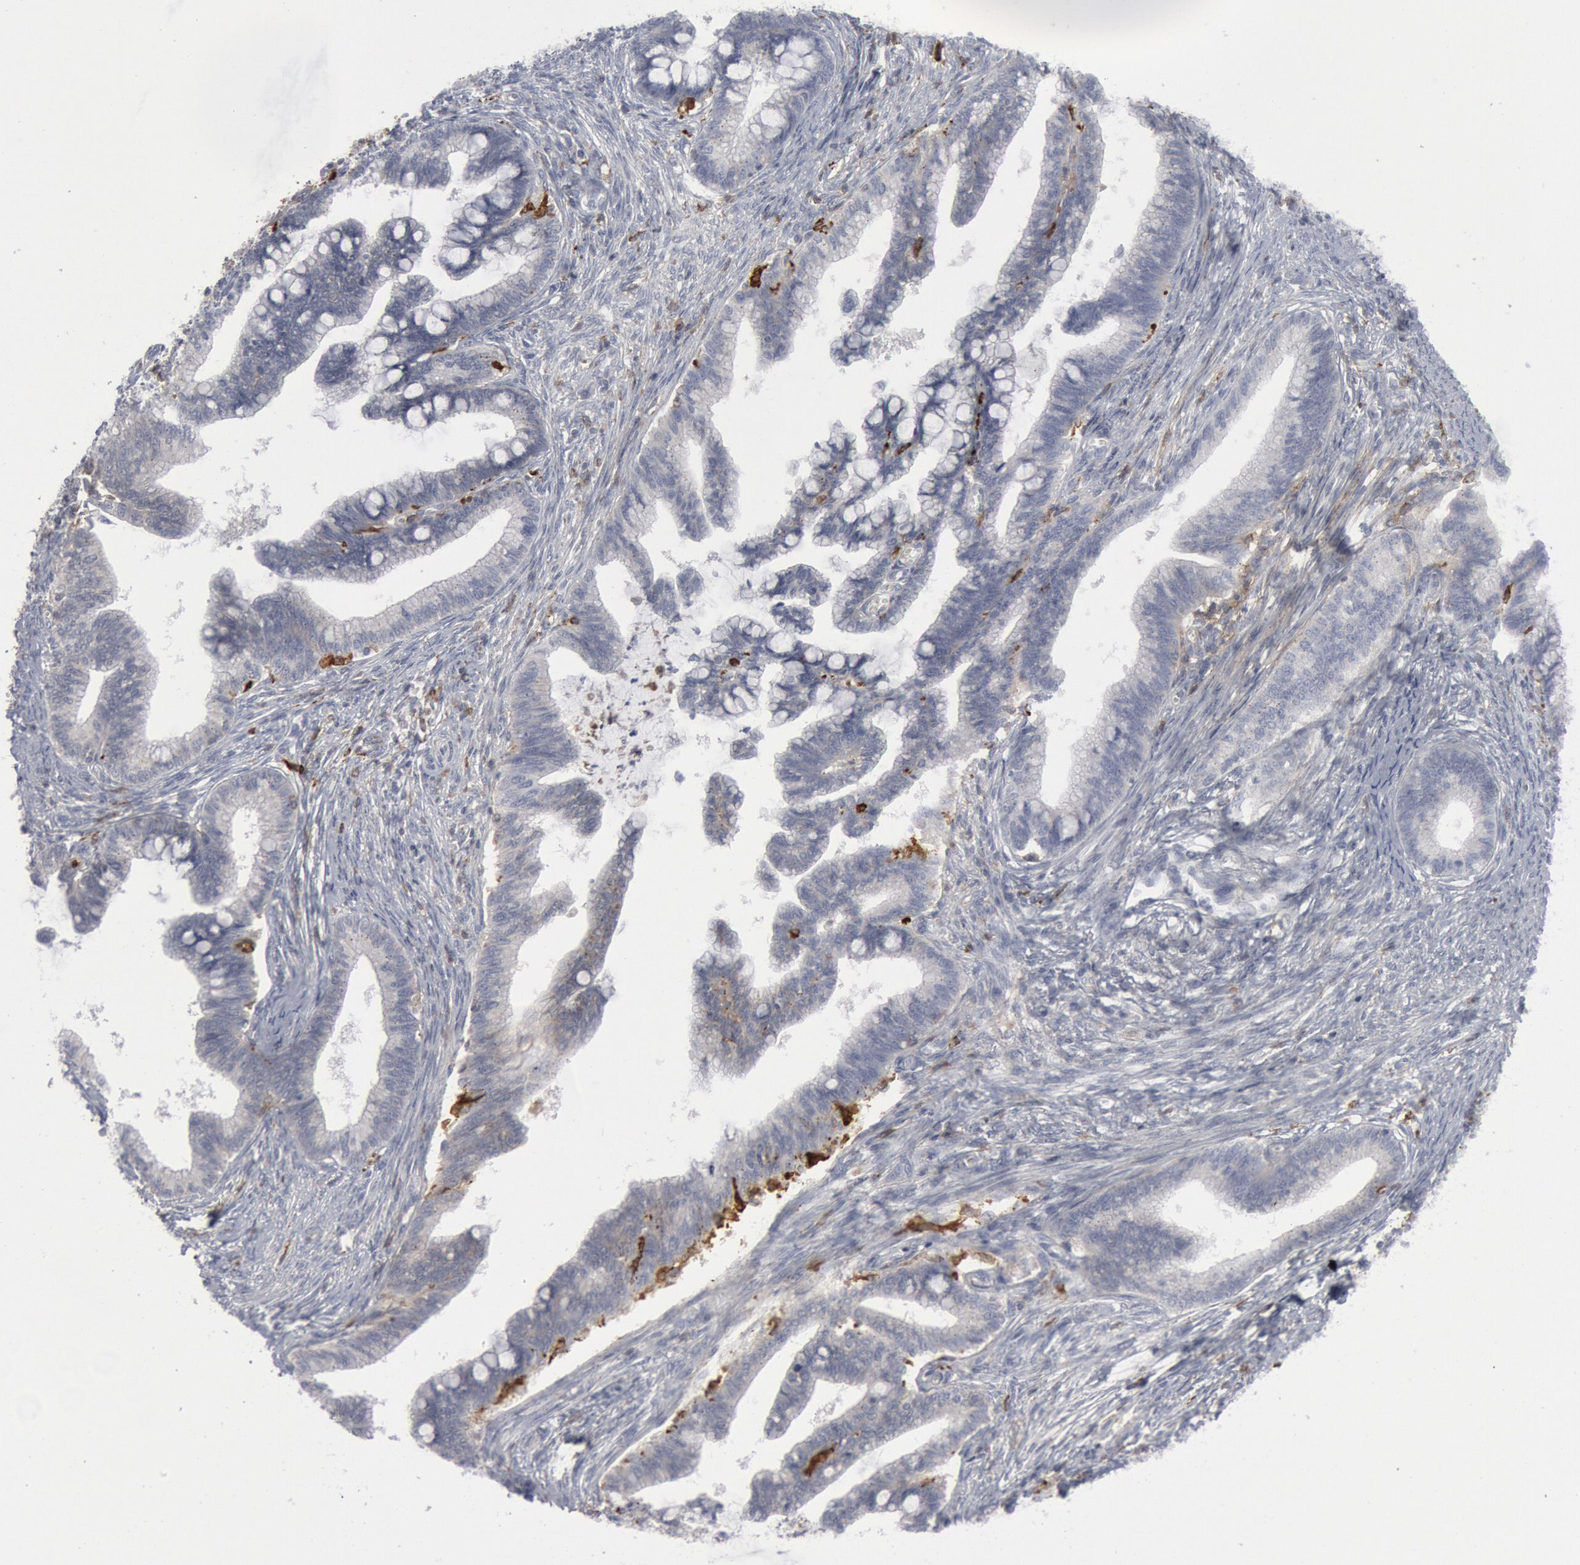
{"staining": {"intensity": "negative", "quantity": "none", "location": "none"}, "tissue": "cervical cancer", "cell_type": "Tumor cells", "image_type": "cancer", "snomed": [{"axis": "morphology", "description": "Adenocarcinoma, NOS"}, {"axis": "topography", "description": "Cervix"}], "caption": "Immunohistochemistry photomicrograph of neoplastic tissue: human adenocarcinoma (cervical) stained with DAB (3,3'-diaminobenzidine) displays no significant protein positivity in tumor cells.", "gene": "C1QC", "patient": {"sex": "female", "age": 36}}